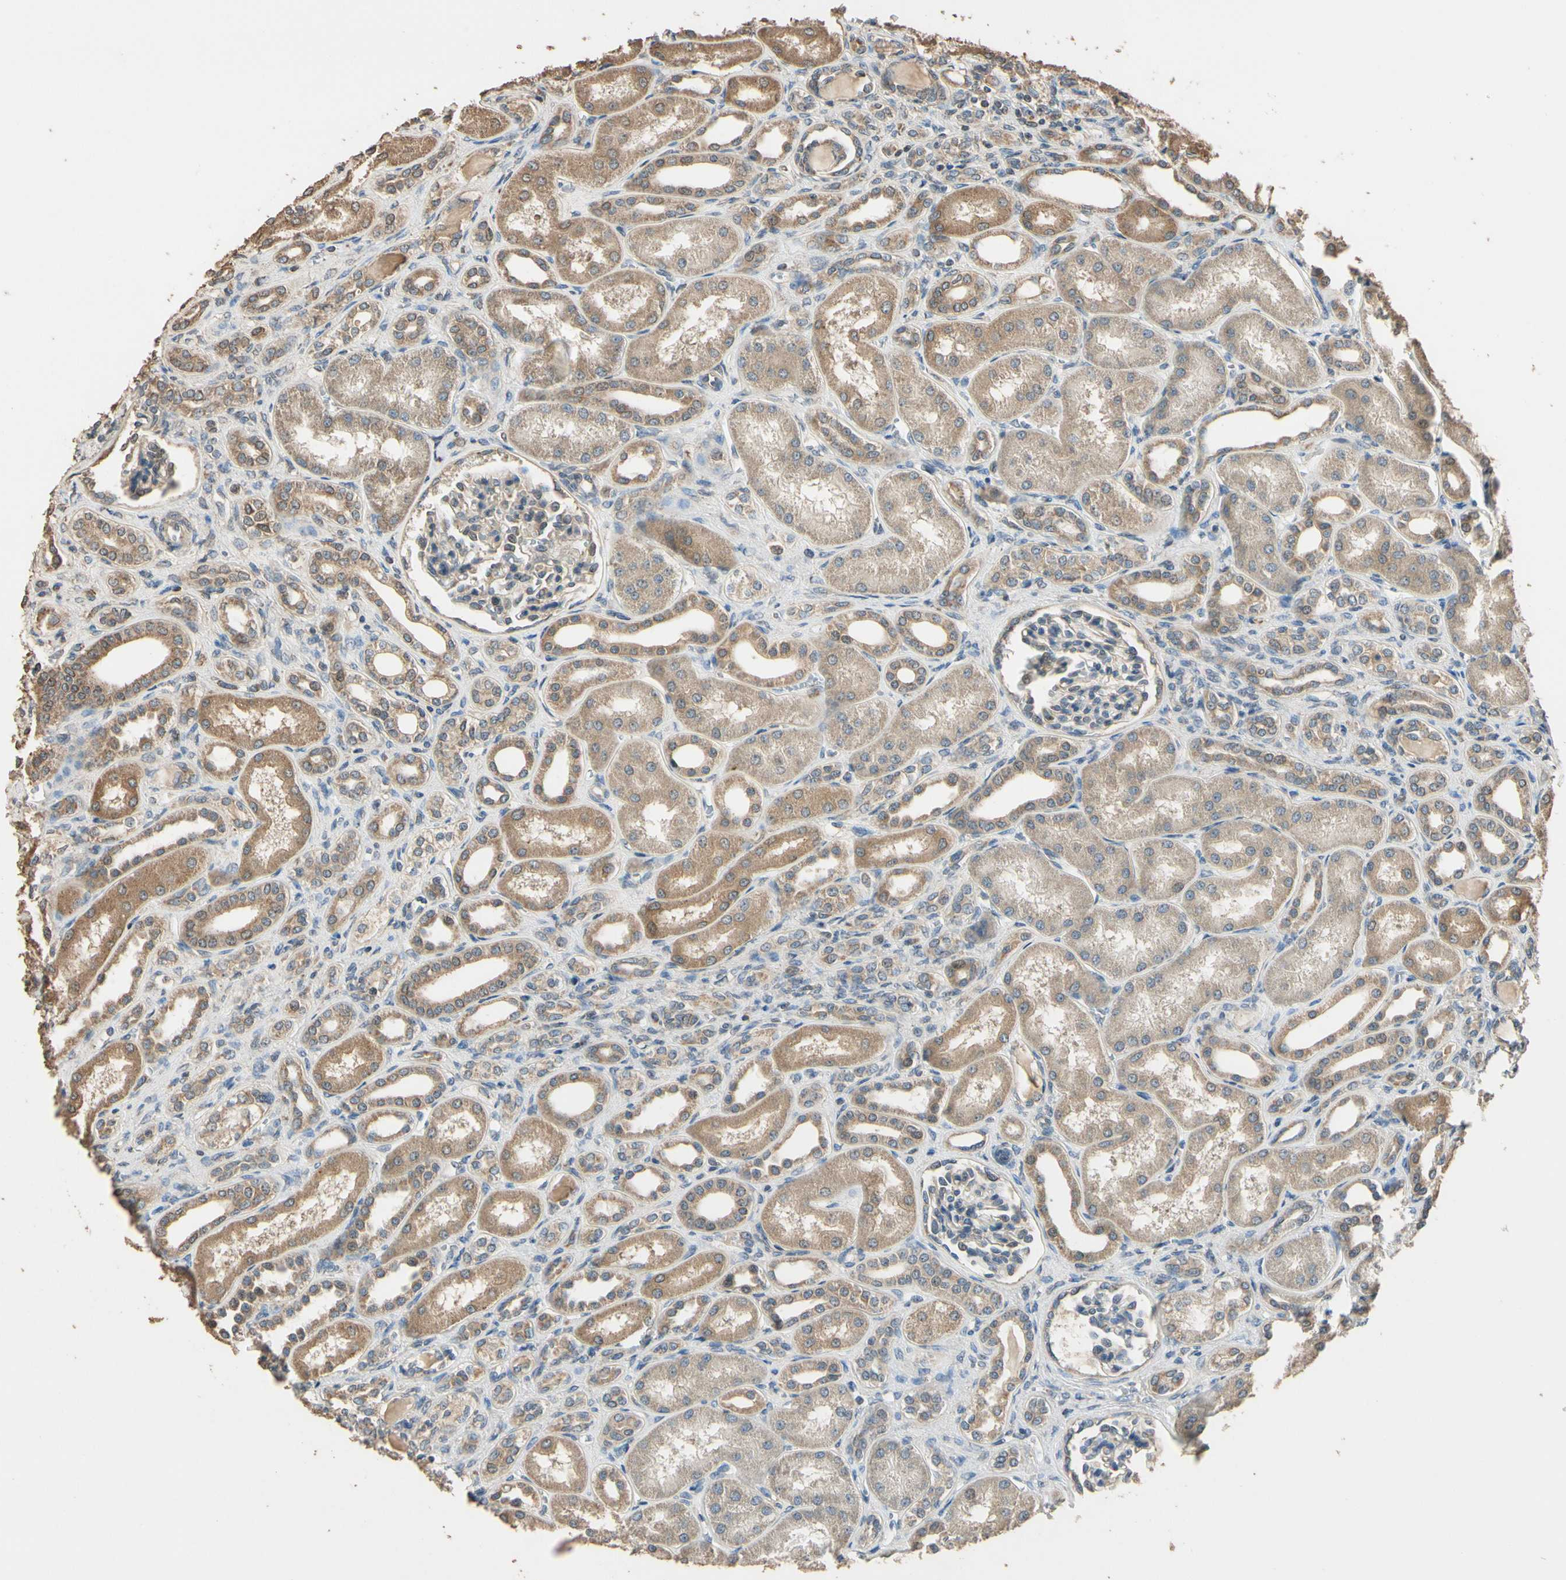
{"staining": {"intensity": "moderate", "quantity": "25%-75%", "location": "cytoplasmic/membranous"}, "tissue": "kidney", "cell_type": "Cells in glomeruli", "image_type": "normal", "snomed": [{"axis": "morphology", "description": "Normal tissue, NOS"}, {"axis": "topography", "description": "Kidney"}], "caption": "The photomicrograph demonstrates staining of normal kidney, revealing moderate cytoplasmic/membranous protein staining (brown color) within cells in glomeruli.", "gene": "STX18", "patient": {"sex": "male", "age": 7}}